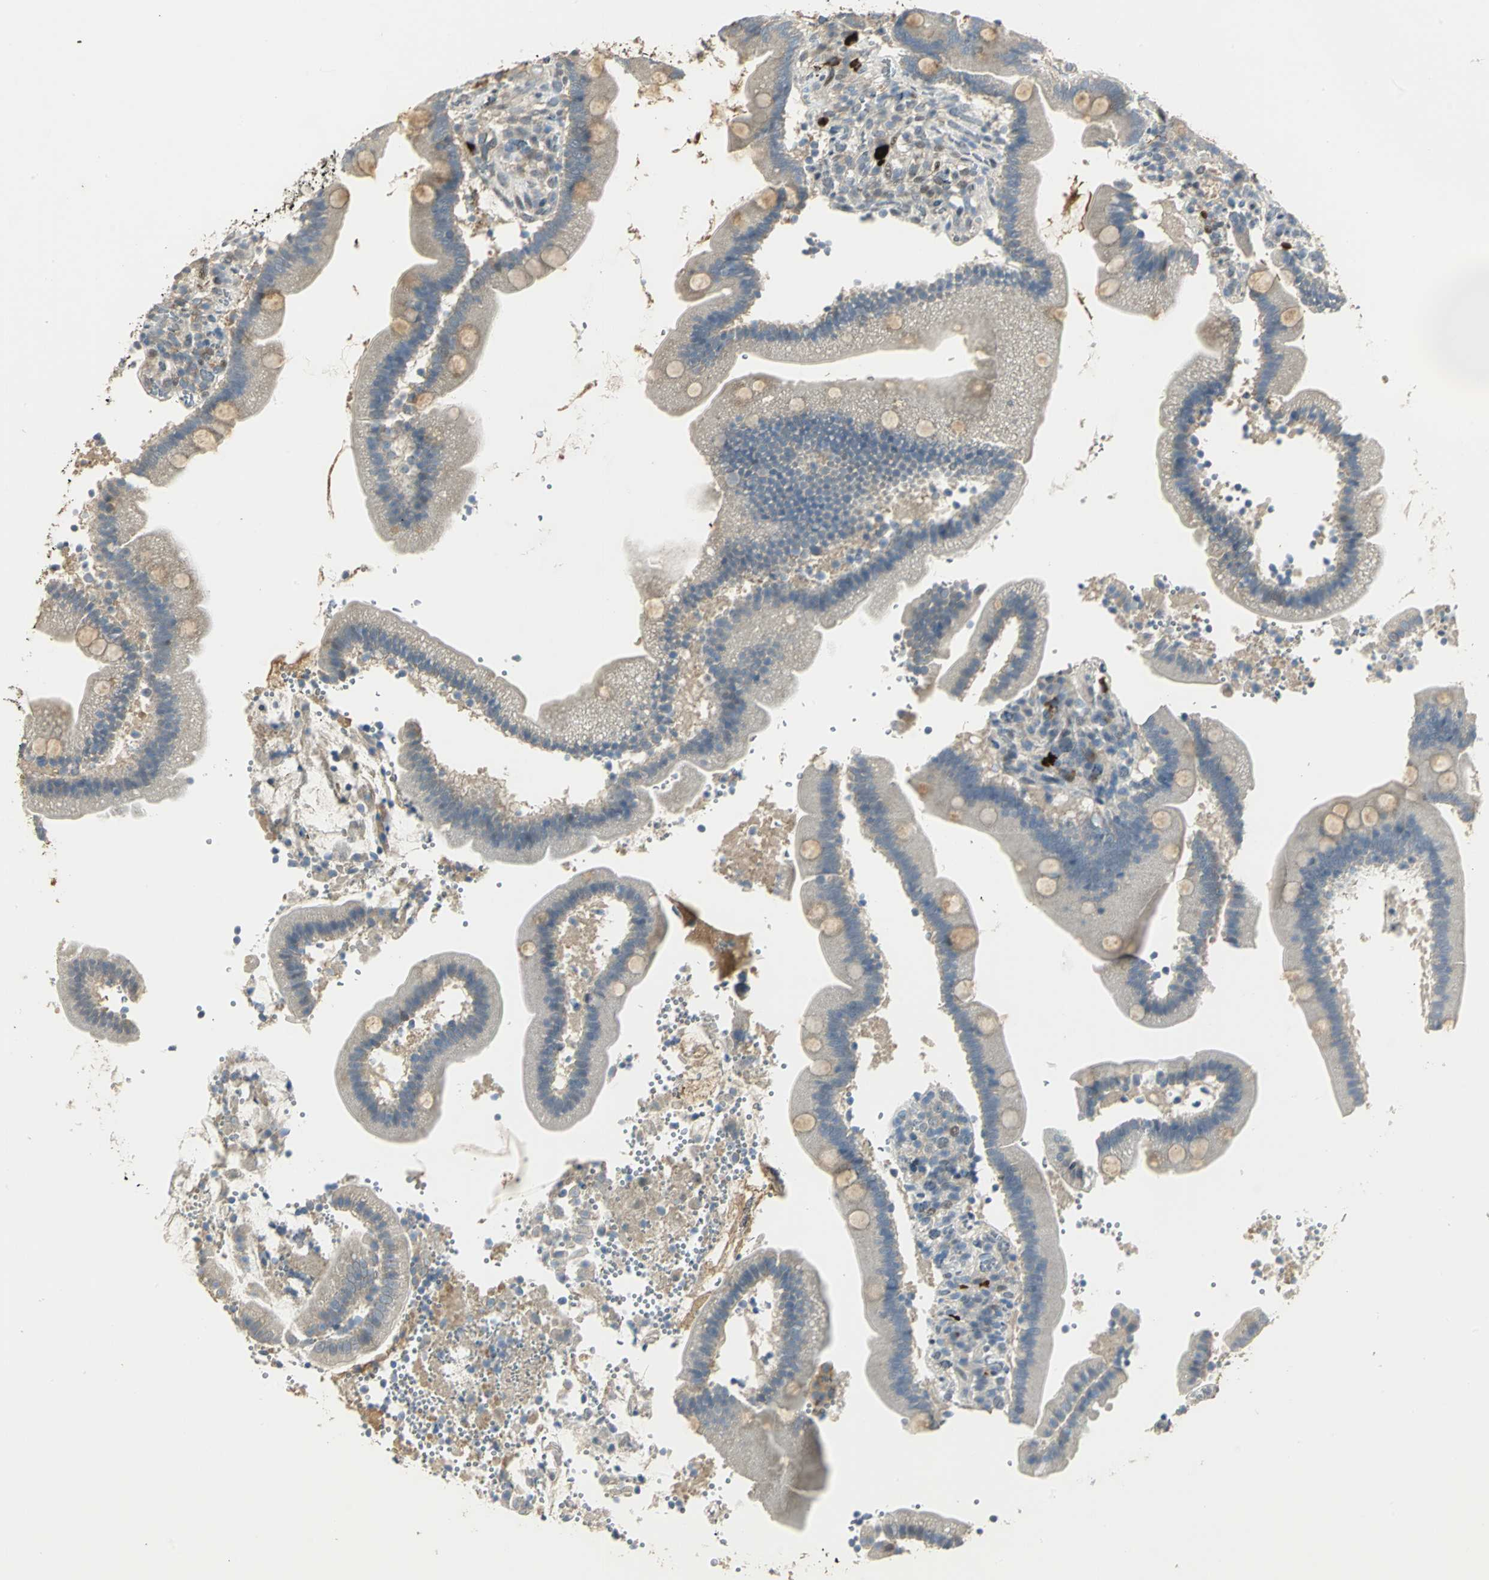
{"staining": {"intensity": "weak", "quantity": "25%-75%", "location": "cytoplasmic/membranous"}, "tissue": "duodenum", "cell_type": "Glandular cells", "image_type": "normal", "snomed": [{"axis": "morphology", "description": "Normal tissue, NOS"}, {"axis": "topography", "description": "Duodenum"}], "caption": "Immunohistochemical staining of benign human duodenum displays low levels of weak cytoplasmic/membranous staining in about 25%-75% of glandular cells. Nuclei are stained in blue.", "gene": "PROC", "patient": {"sex": "male", "age": 66}}